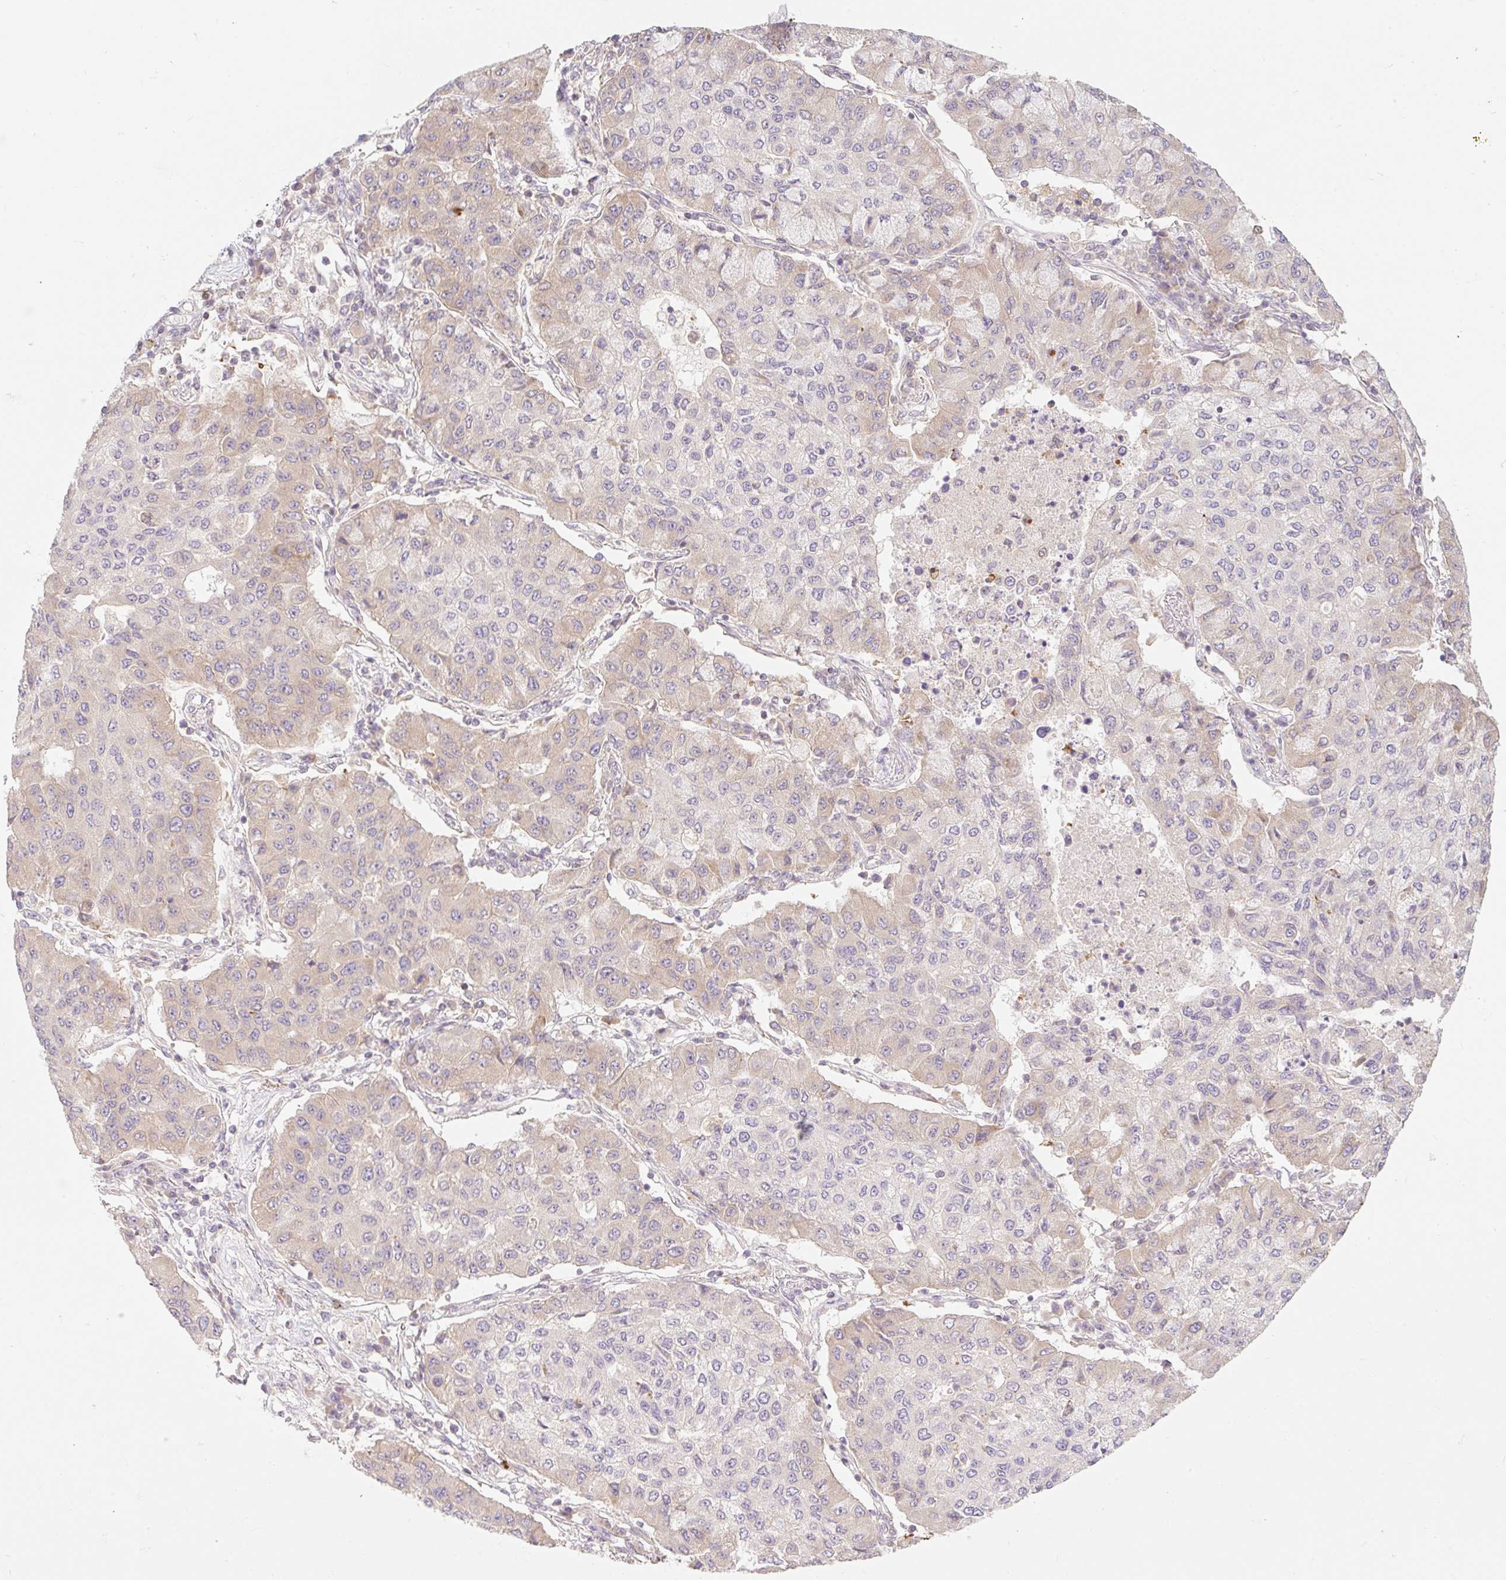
{"staining": {"intensity": "weak", "quantity": "<25%", "location": "cytoplasmic/membranous"}, "tissue": "lung cancer", "cell_type": "Tumor cells", "image_type": "cancer", "snomed": [{"axis": "morphology", "description": "Squamous cell carcinoma, NOS"}, {"axis": "topography", "description": "Lung"}], "caption": "Immunohistochemical staining of human lung squamous cell carcinoma reveals no significant positivity in tumor cells. (DAB (3,3'-diaminobenzidine) IHC visualized using brightfield microscopy, high magnification).", "gene": "EMC10", "patient": {"sex": "male", "age": 74}}